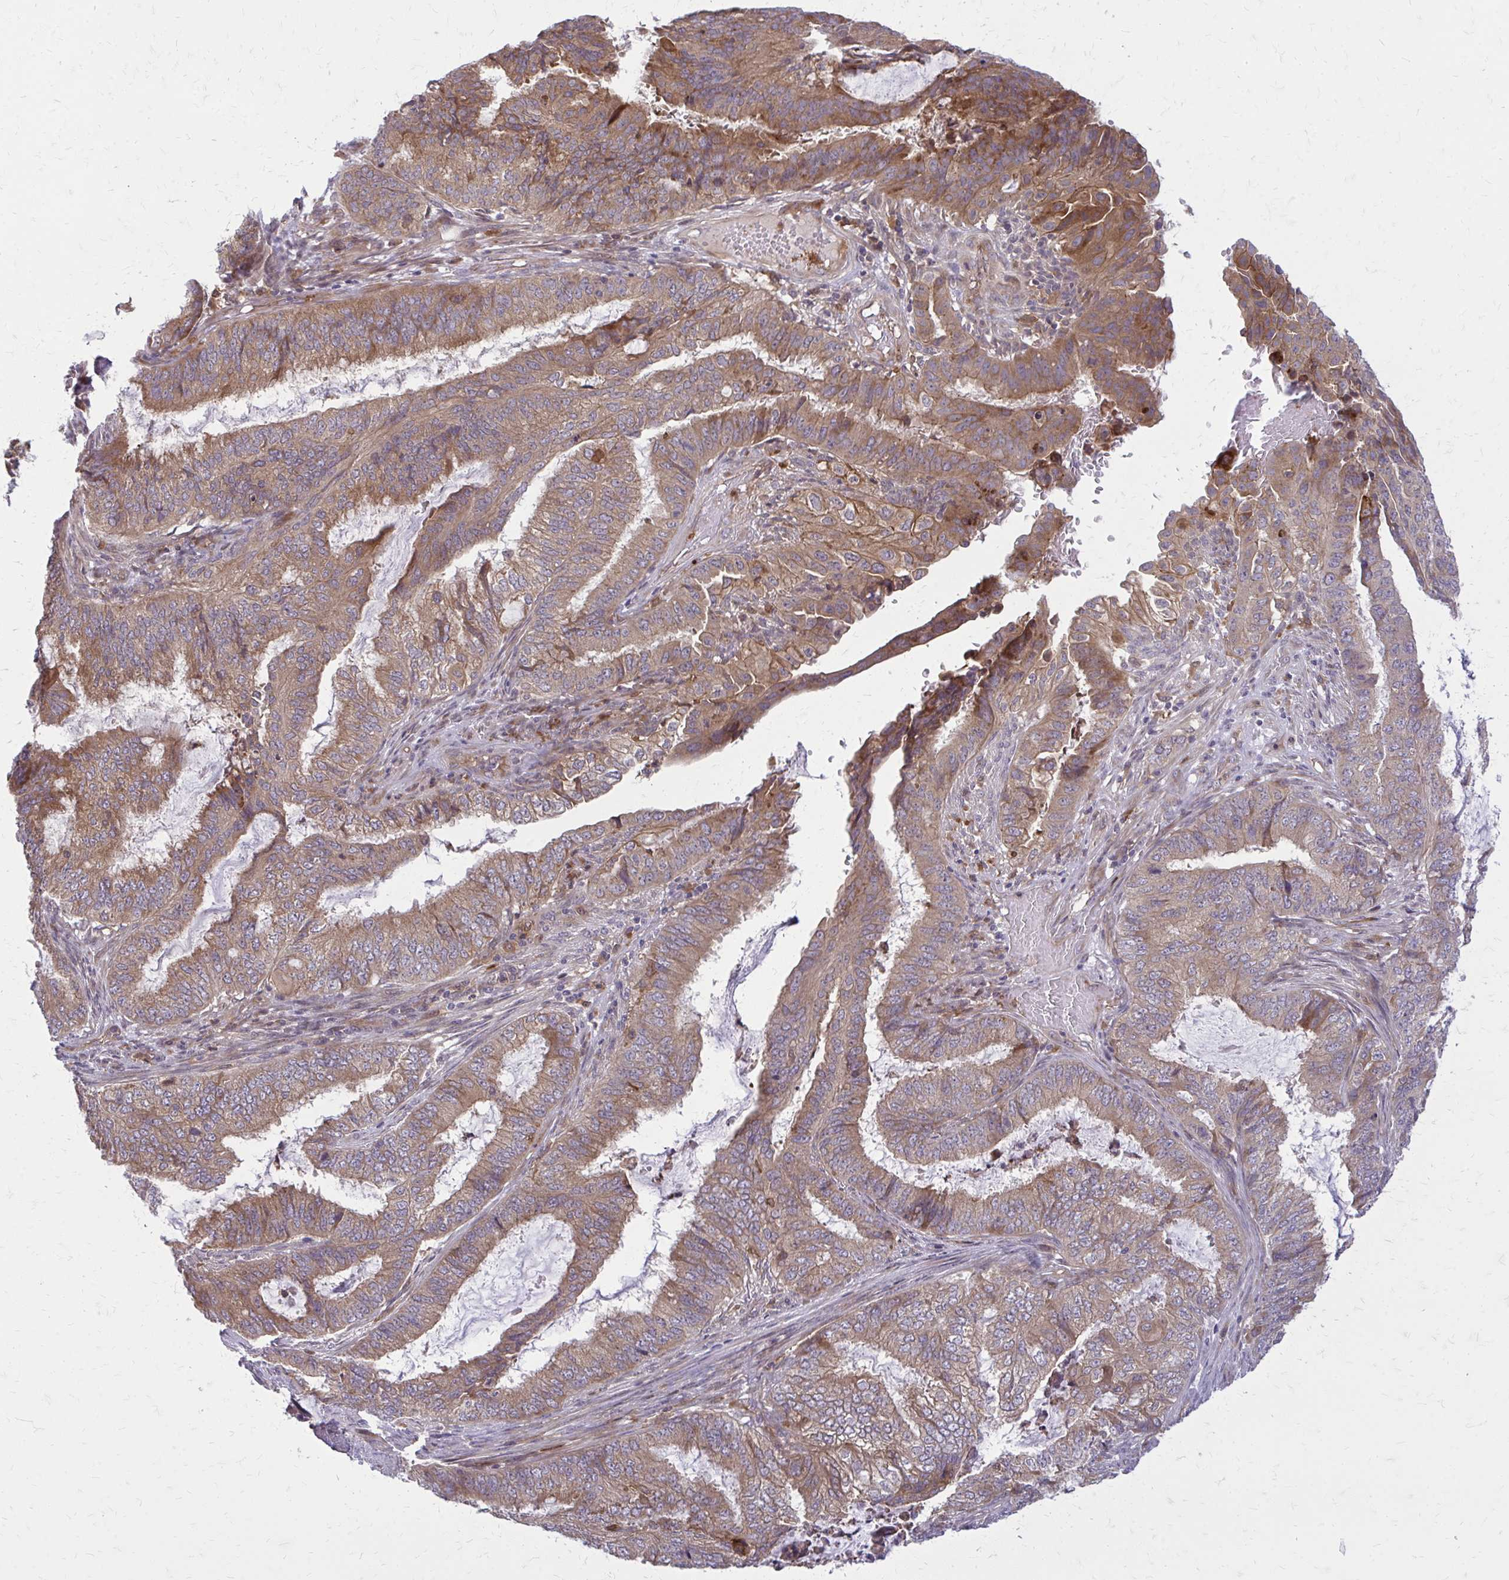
{"staining": {"intensity": "moderate", "quantity": ">75%", "location": "cytoplasmic/membranous"}, "tissue": "endometrial cancer", "cell_type": "Tumor cells", "image_type": "cancer", "snomed": [{"axis": "morphology", "description": "Adenocarcinoma, NOS"}, {"axis": "topography", "description": "Endometrium"}], "caption": "Protein expression analysis of endometrial cancer (adenocarcinoma) reveals moderate cytoplasmic/membranous staining in about >75% of tumor cells.", "gene": "OXNAD1", "patient": {"sex": "female", "age": 51}}